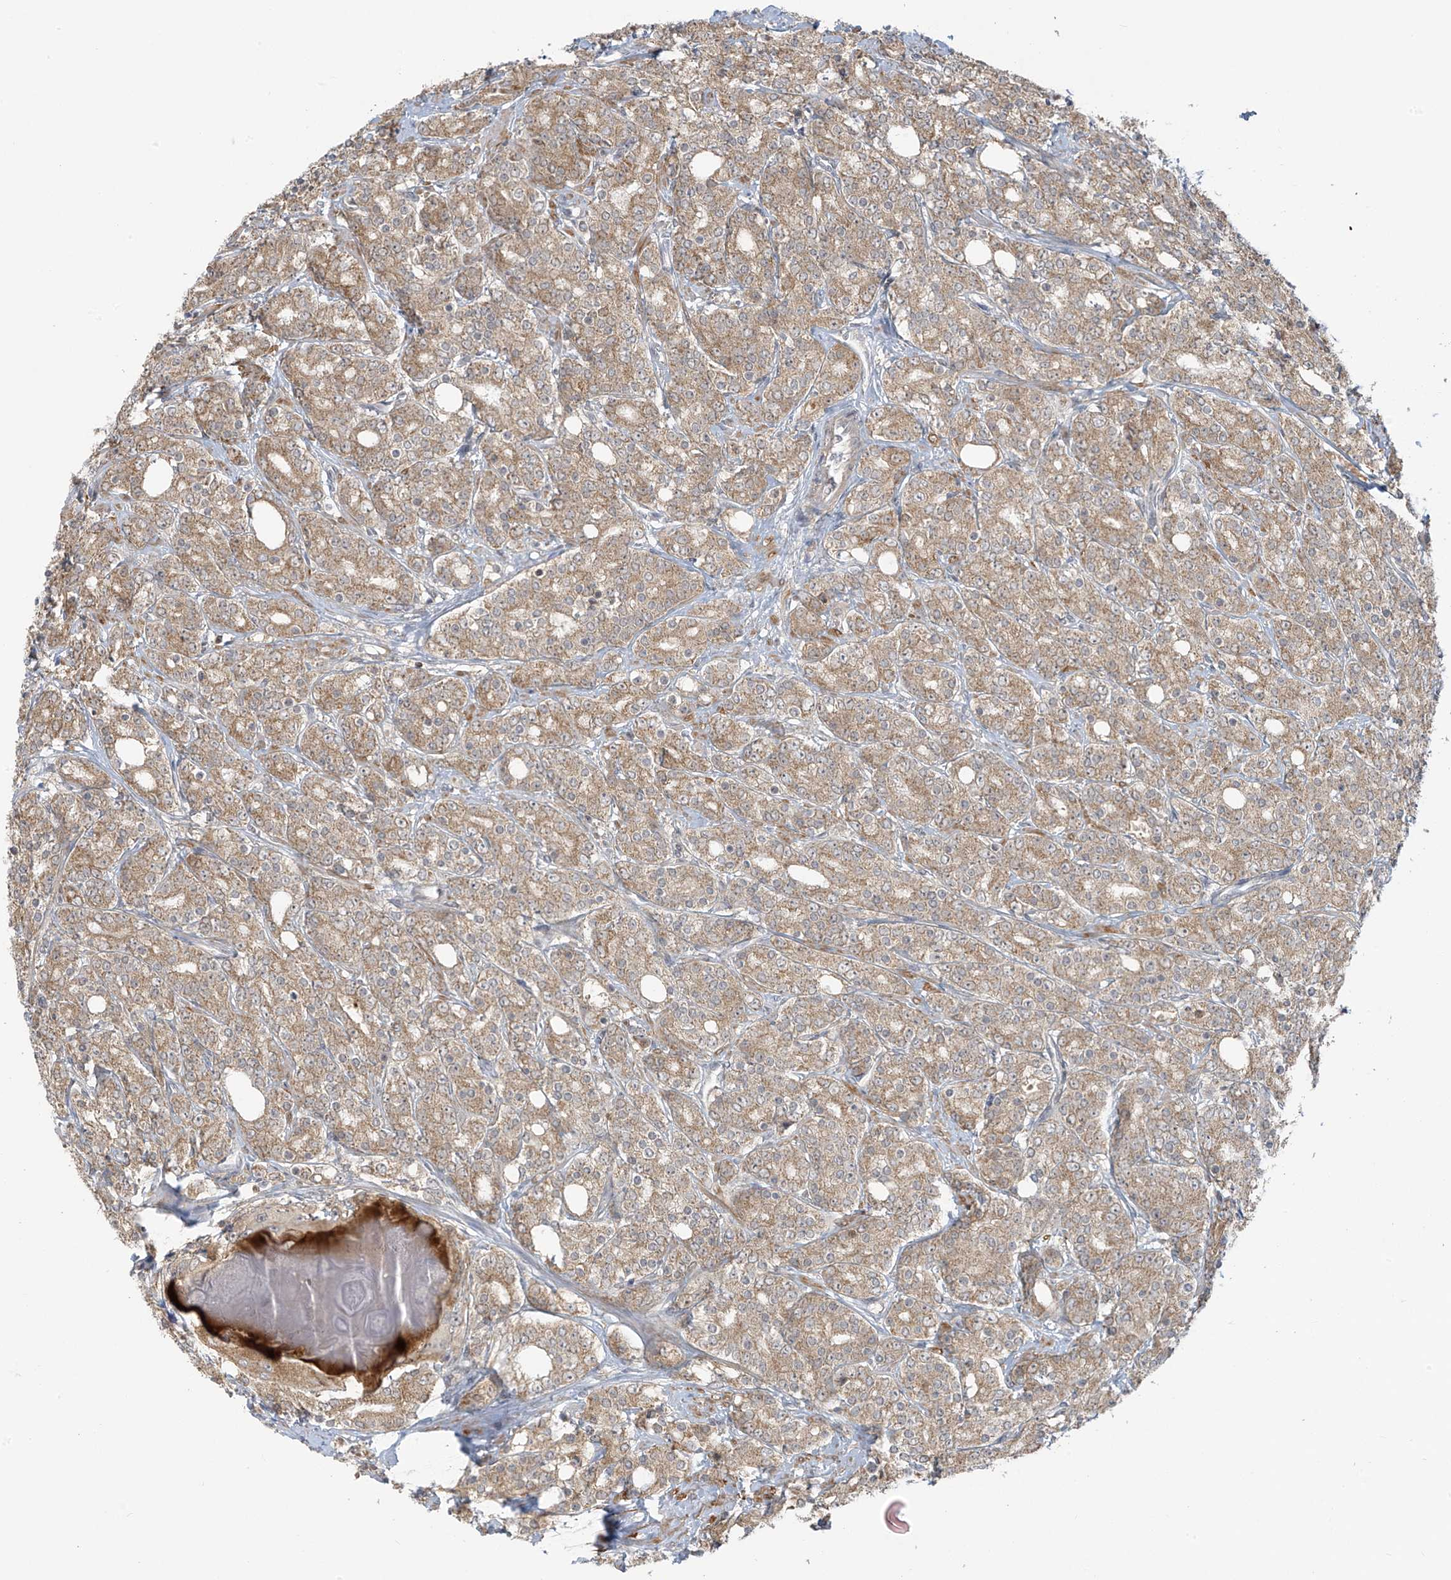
{"staining": {"intensity": "weak", "quantity": ">75%", "location": "cytoplasmic/membranous"}, "tissue": "prostate cancer", "cell_type": "Tumor cells", "image_type": "cancer", "snomed": [{"axis": "morphology", "description": "Adenocarcinoma, High grade"}, {"axis": "topography", "description": "Prostate"}], "caption": "Prostate cancer stained with a brown dye reveals weak cytoplasmic/membranous positive positivity in about >75% of tumor cells.", "gene": "HDDC2", "patient": {"sex": "male", "age": 62}}